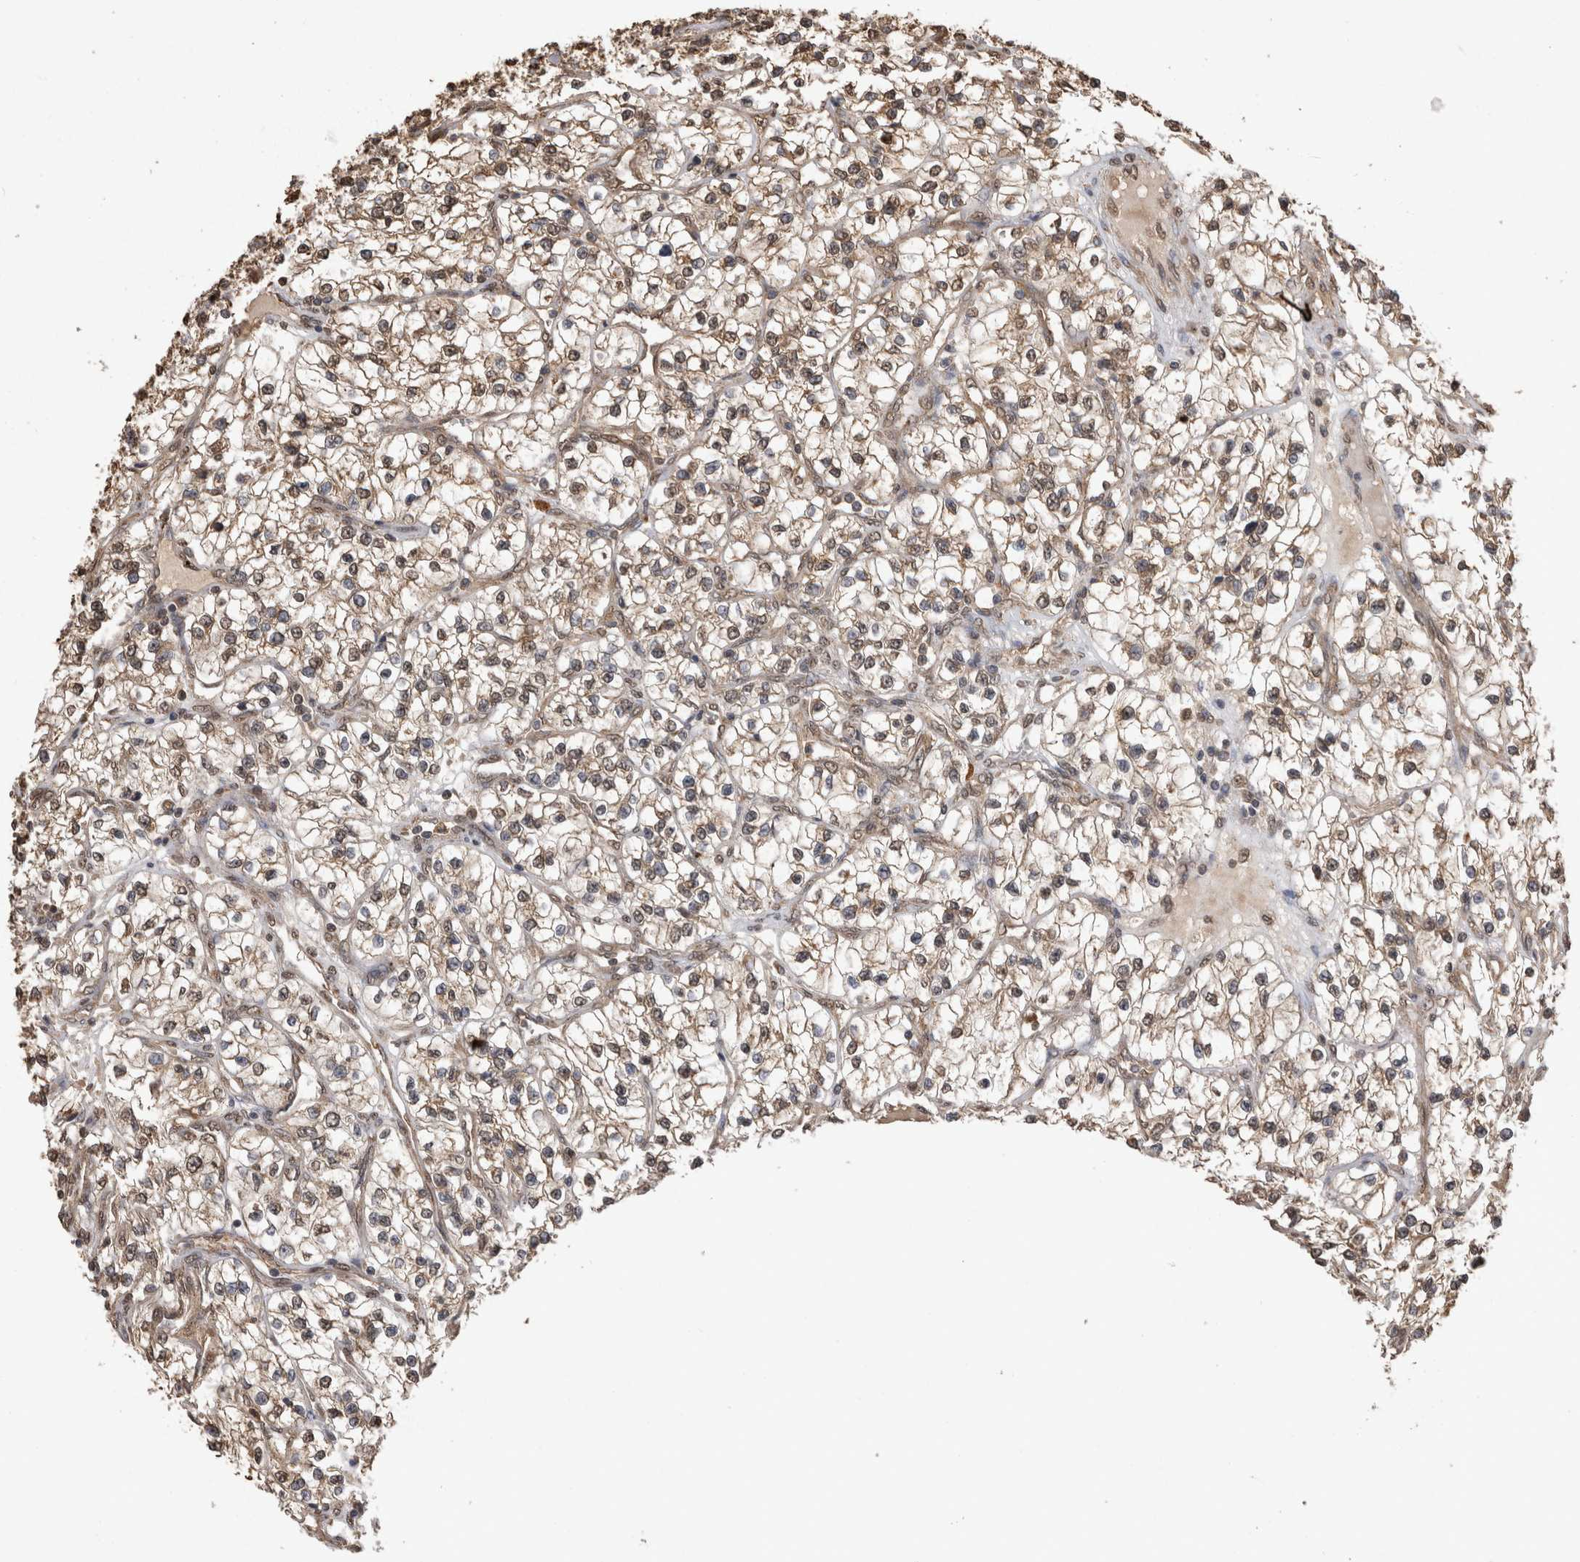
{"staining": {"intensity": "moderate", "quantity": ">75%", "location": "cytoplasmic/membranous,nuclear"}, "tissue": "renal cancer", "cell_type": "Tumor cells", "image_type": "cancer", "snomed": [{"axis": "morphology", "description": "Adenocarcinoma, NOS"}, {"axis": "topography", "description": "Kidney"}], "caption": "This is a histology image of immunohistochemistry staining of renal cancer (adenocarcinoma), which shows moderate staining in the cytoplasmic/membranous and nuclear of tumor cells.", "gene": "SOCS5", "patient": {"sex": "female", "age": 57}}